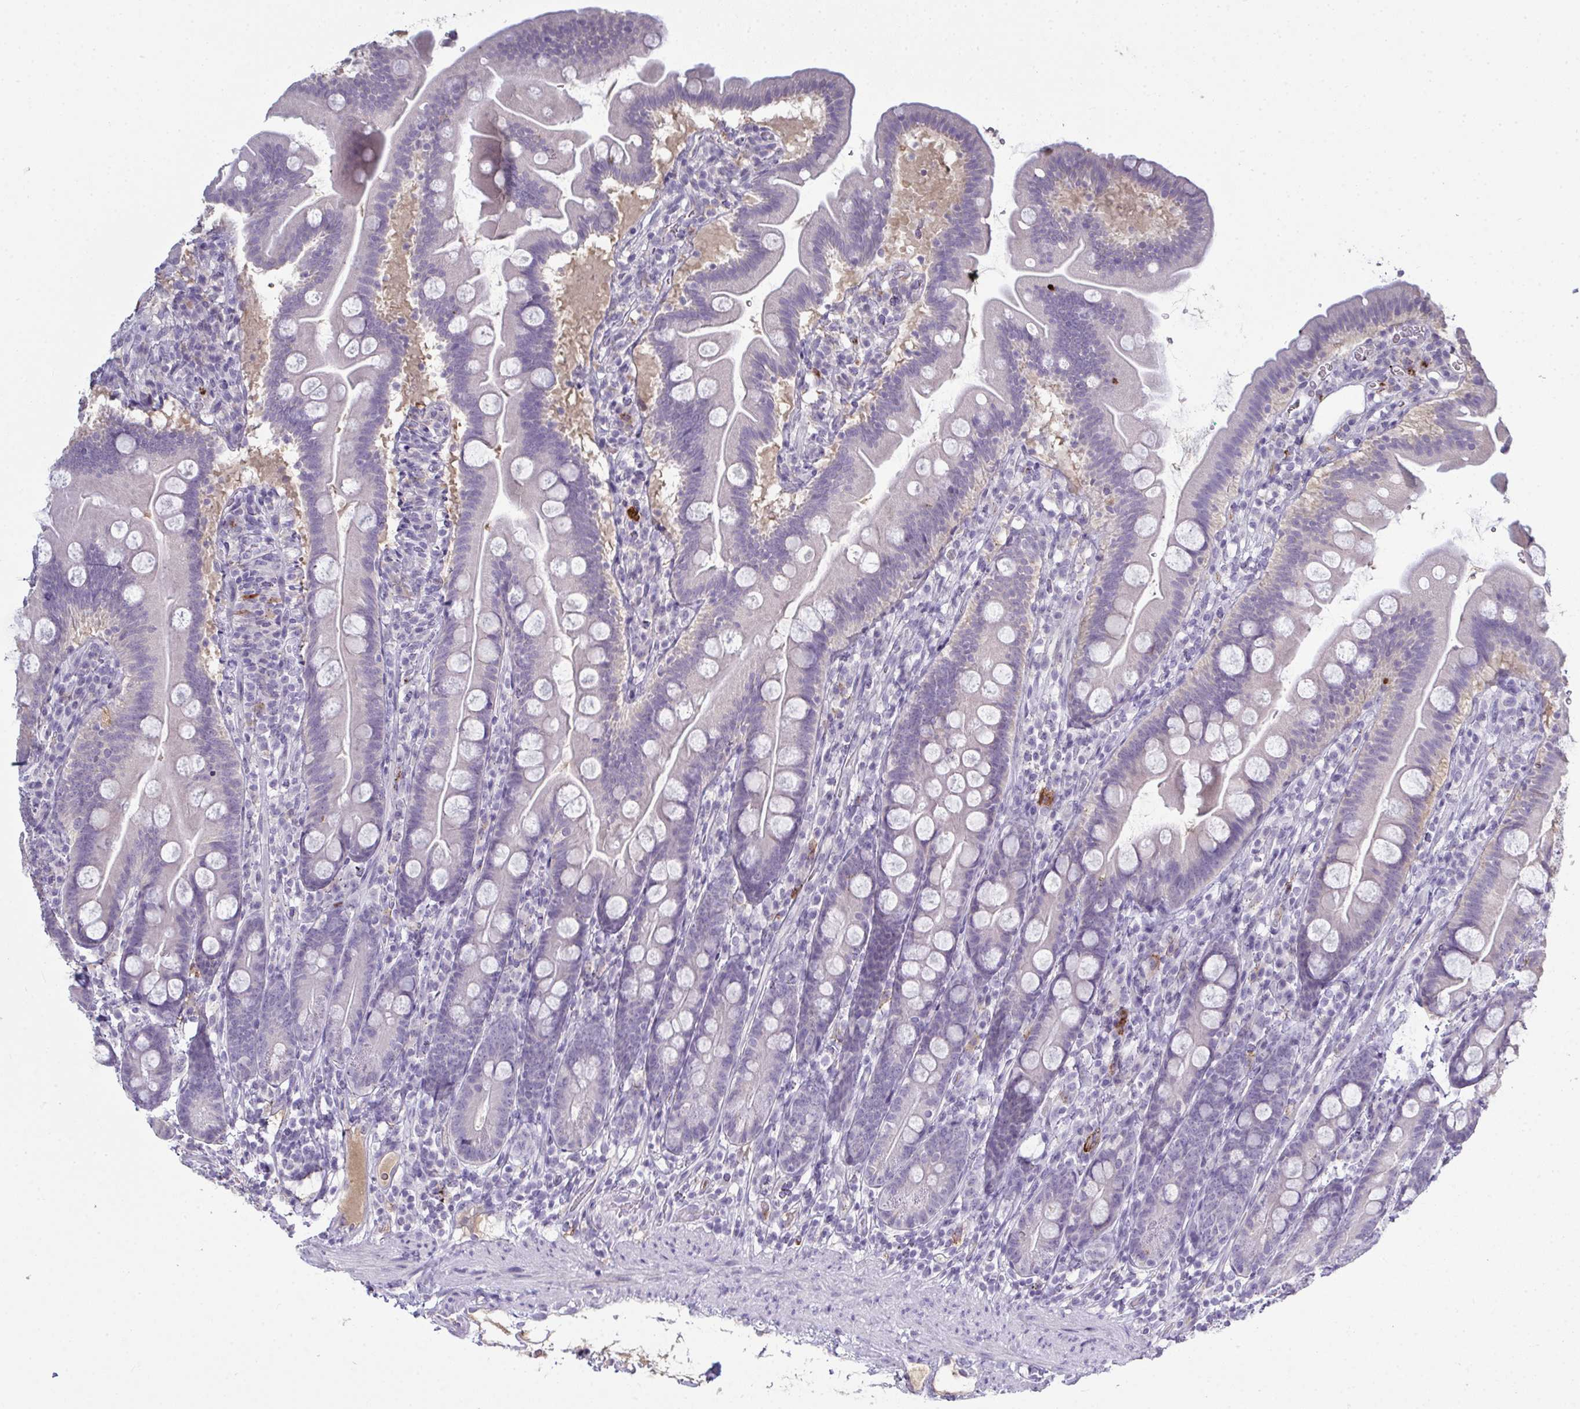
{"staining": {"intensity": "negative", "quantity": "none", "location": "none"}, "tissue": "duodenum", "cell_type": "Glandular cells", "image_type": "normal", "snomed": [{"axis": "morphology", "description": "Normal tissue, NOS"}, {"axis": "topography", "description": "Duodenum"}], "caption": "Immunohistochemistry (IHC) histopathology image of benign duodenum stained for a protein (brown), which demonstrates no staining in glandular cells. (Immunohistochemistry, brightfield microscopy, high magnification).", "gene": "ADAM21", "patient": {"sex": "female", "age": 67}}